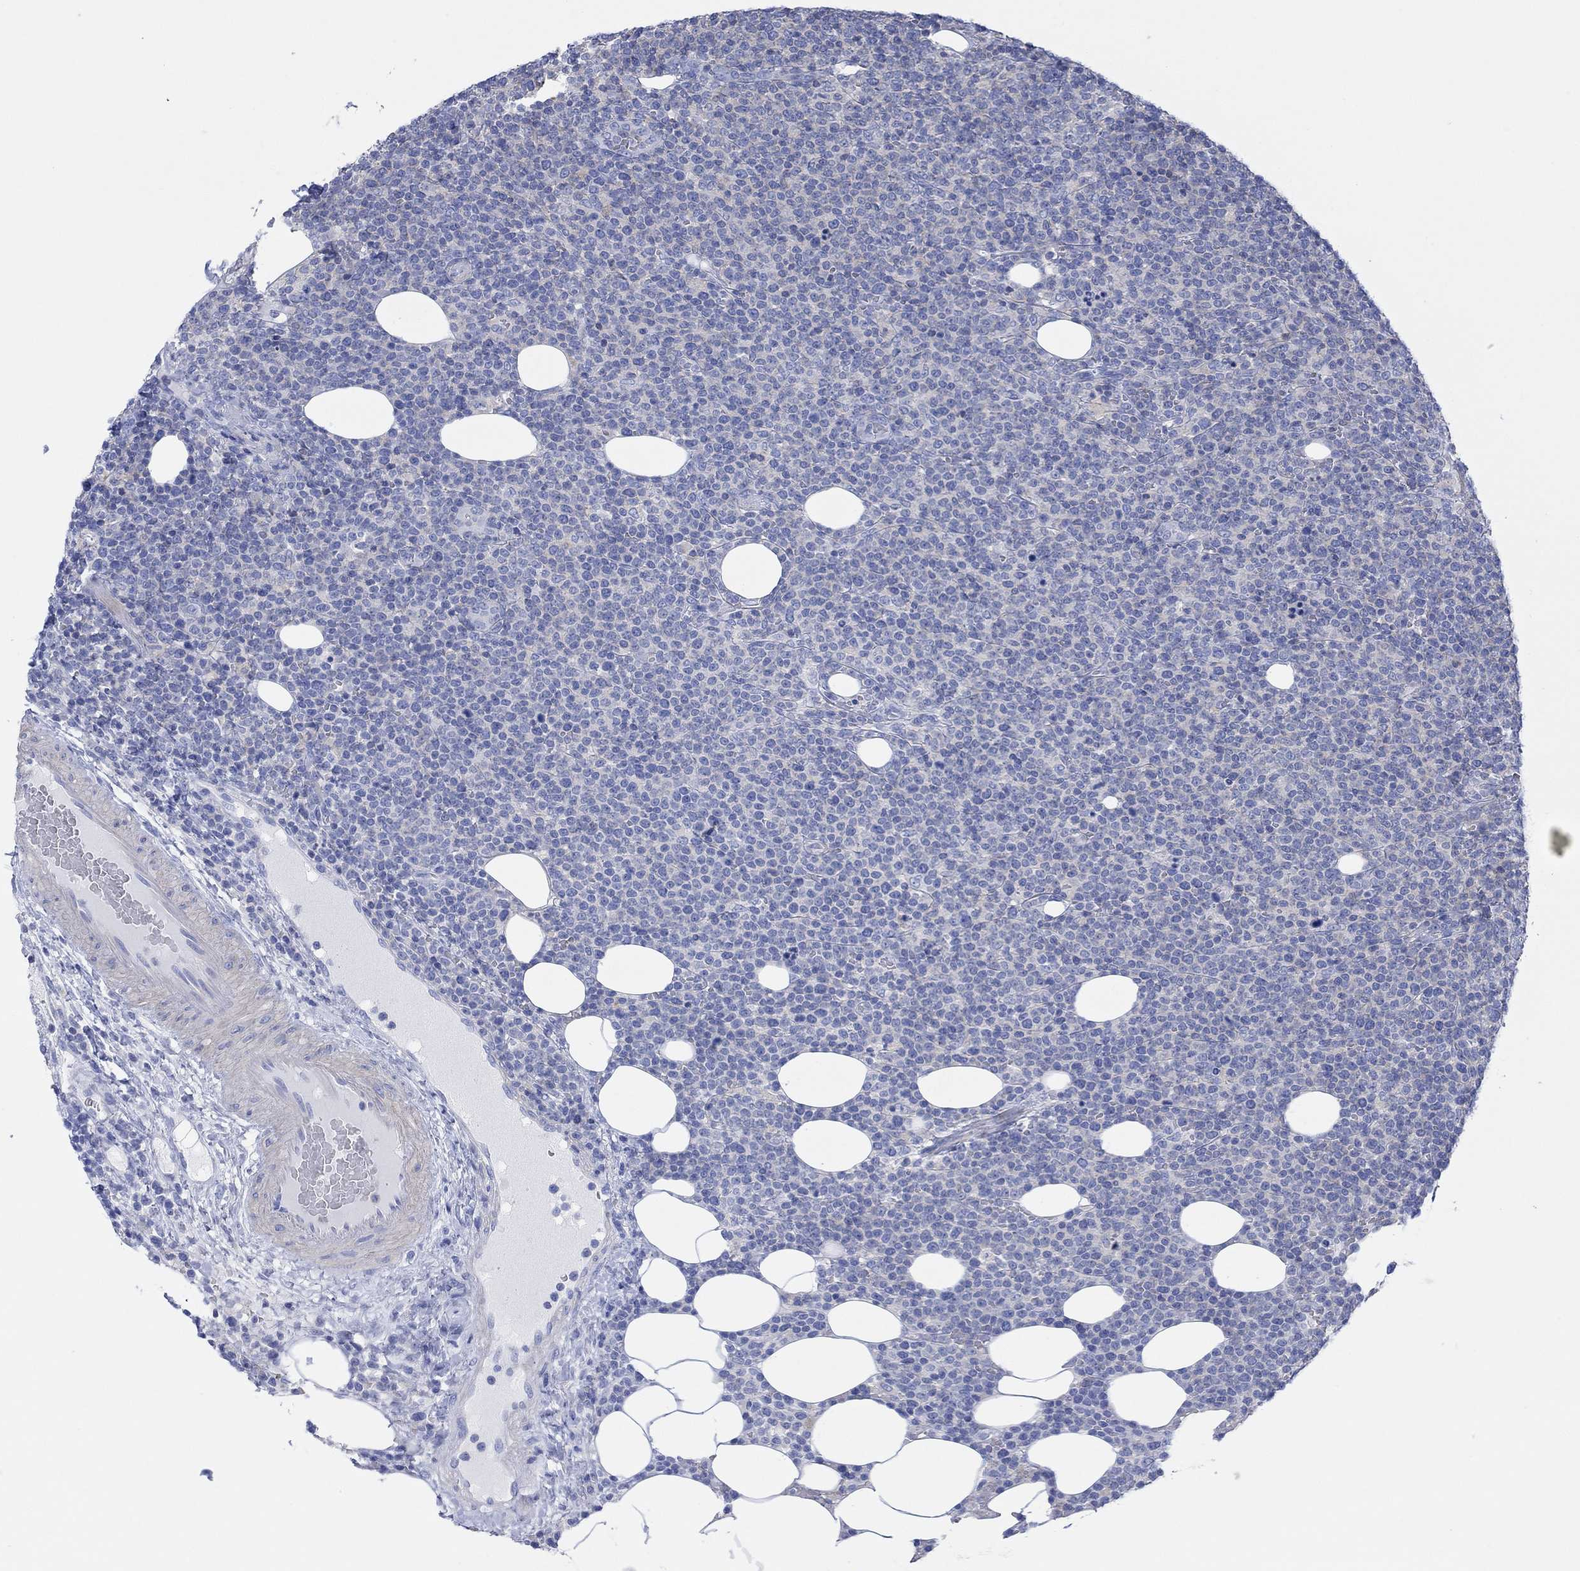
{"staining": {"intensity": "negative", "quantity": "none", "location": "none"}, "tissue": "lymphoma", "cell_type": "Tumor cells", "image_type": "cancer", "snomed": [{"axis": "morphology", "description": "Malignant lymphoma, non-Hodgkin's type, High grade"}, {"axis": "topography", "description": "Lymph node"}], "caption": "Immunohistochemistry (IHC) image of neoplastic tissue: malignant lymphoma, non-Hodgkin's type (high-grade) stained with DAB exhibits no significant protein positivity in tumor cells.", "gene": "PPIL6", "patient": {"sex": "male", "age": 61}}